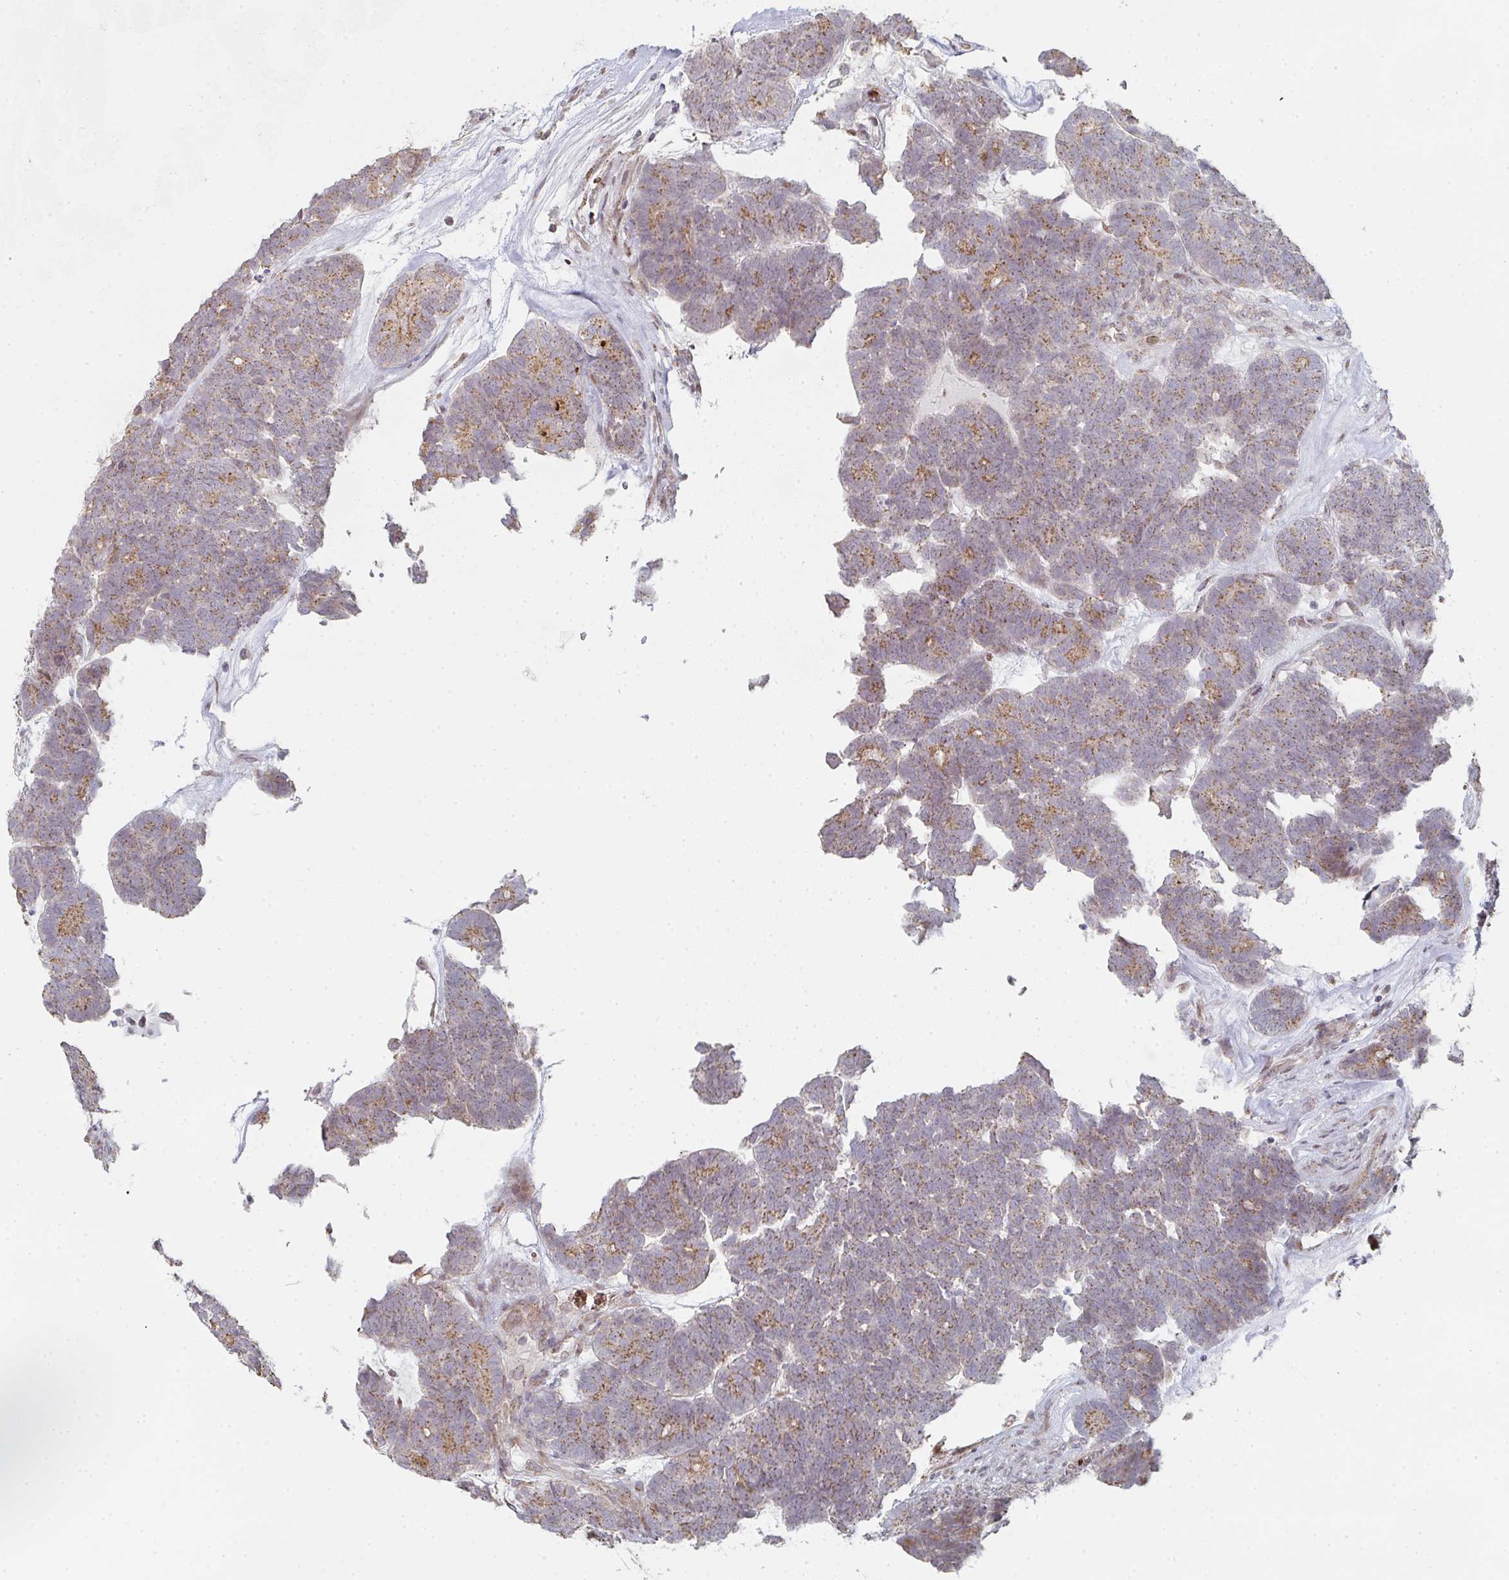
{"staining": {"intensity": "moderate", "quantity": ">75%", "location": "cytoplasmic/membranous"}, "tissue": "head and neck cancer", "cell_type": "Tumor cells", "image_type": "cancer", "snomed": [{"axis": "morphology", "description": "Adenocarcinoma, NOS"}, {"axis": "topography", "description": "Head-Neck"}], "caption": "Immunohistochemistry (IHC) photomicrograph of human head and neck adenocarcinoma stained for a protein (brown), which displays medium levels of moderate cytoplasmic/membranous staining in approximately >75% of tumor cells.", "gene": "ZNF526", "patient": {"sex": "female", "age": 81}}